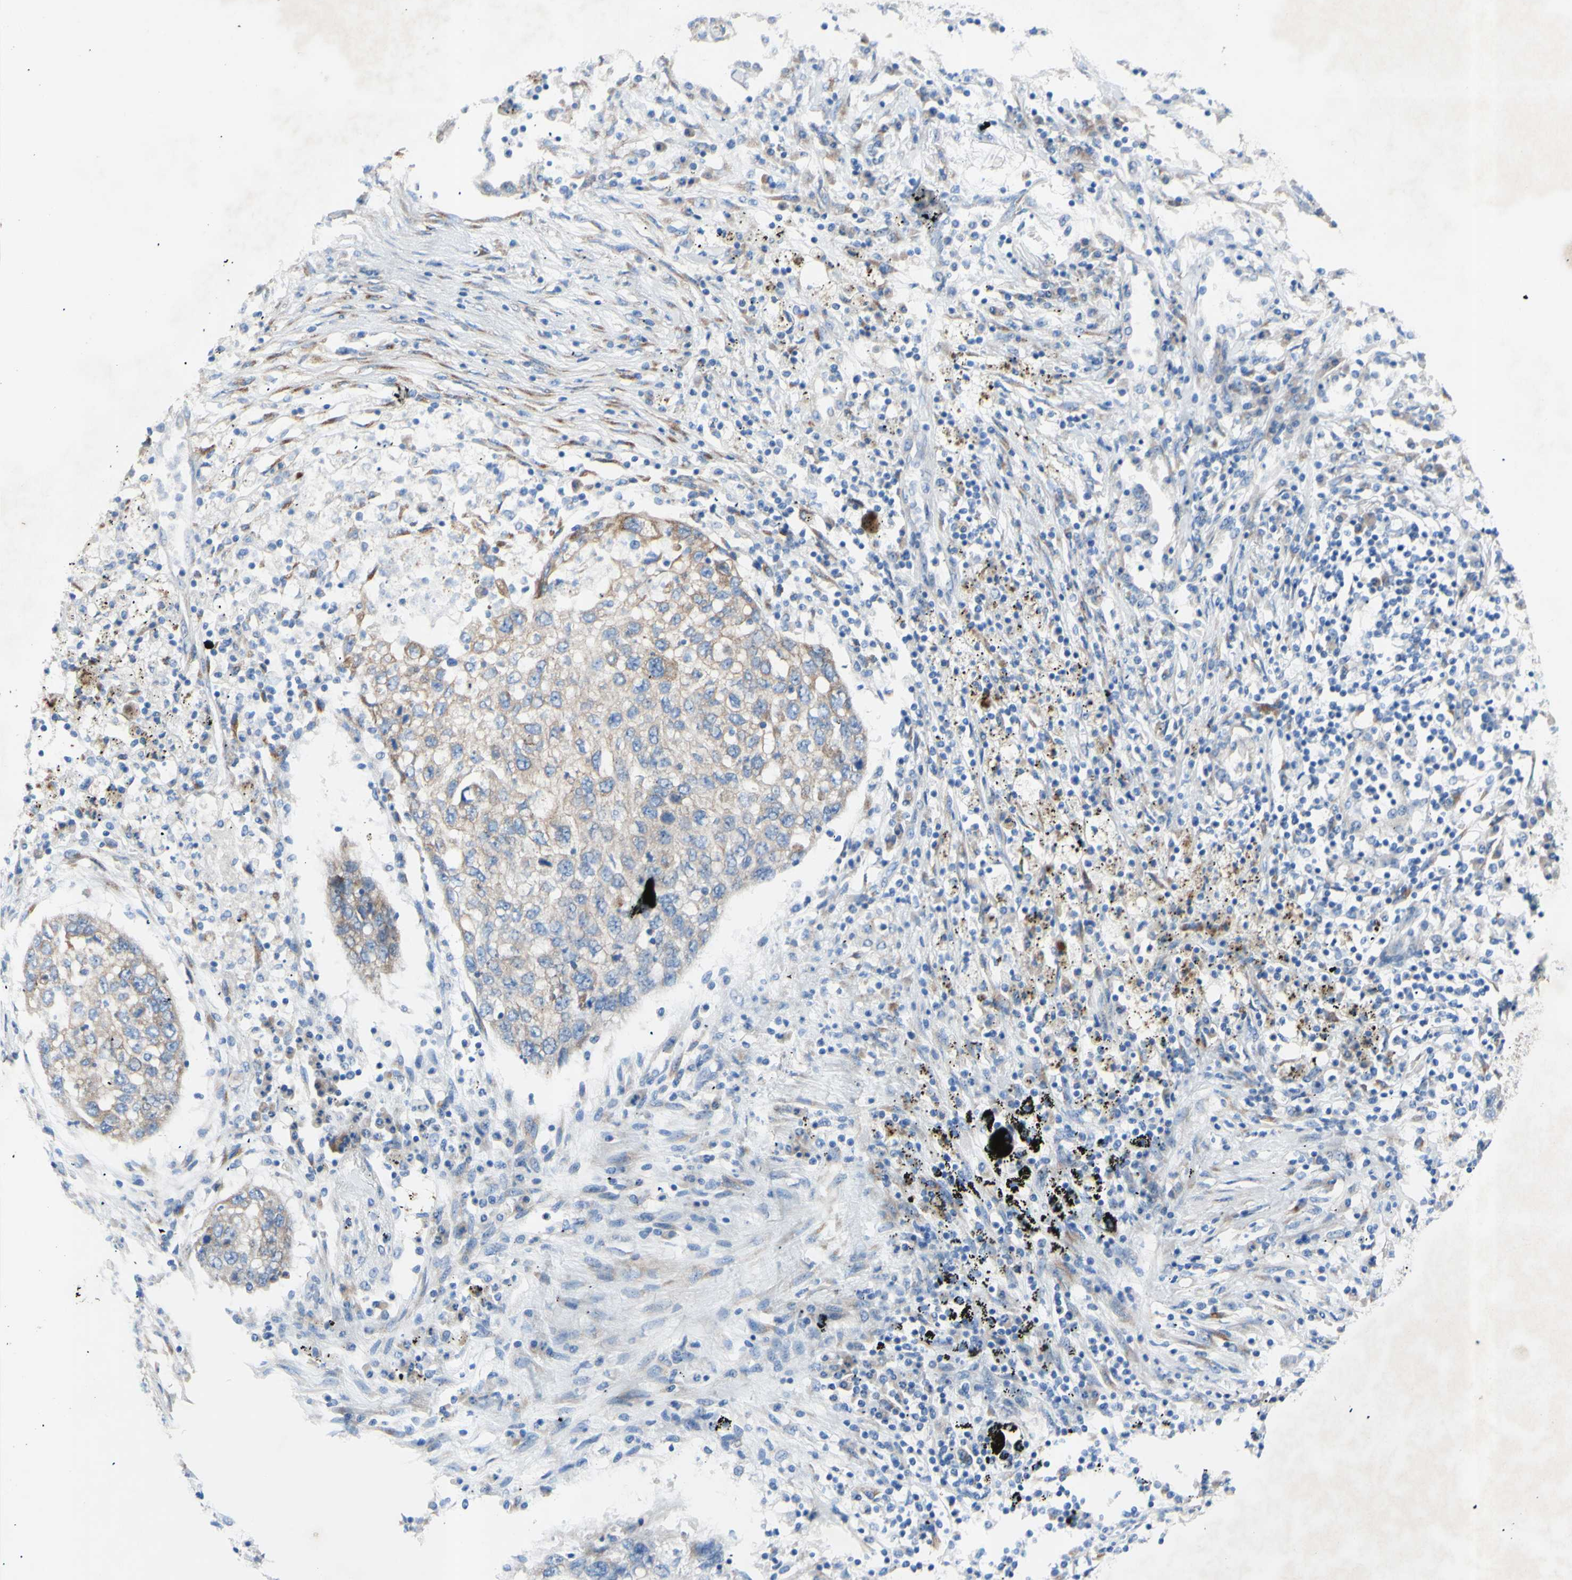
{"staining": {"intensity": "weak", "quantity": ">75%", "location": "cytoplasmic/membranous"}, "tissue": "lung cancer", "cell_type": "Tumor cells", "image_type": "cancer", "snomed": [{"axis": "morphology", "description": "Squamous cell carcinoma, NOS"}, {"axis": "topography", "description": "Lung"}], "caption": "Lung cancer stained for a protein (brown) demonstrates weak cytoplasmic/membranous positive positivity in about >75% of tumor cells.", "gene": "TMIGD2", "patient": {"sex": "female", "age": 63}}